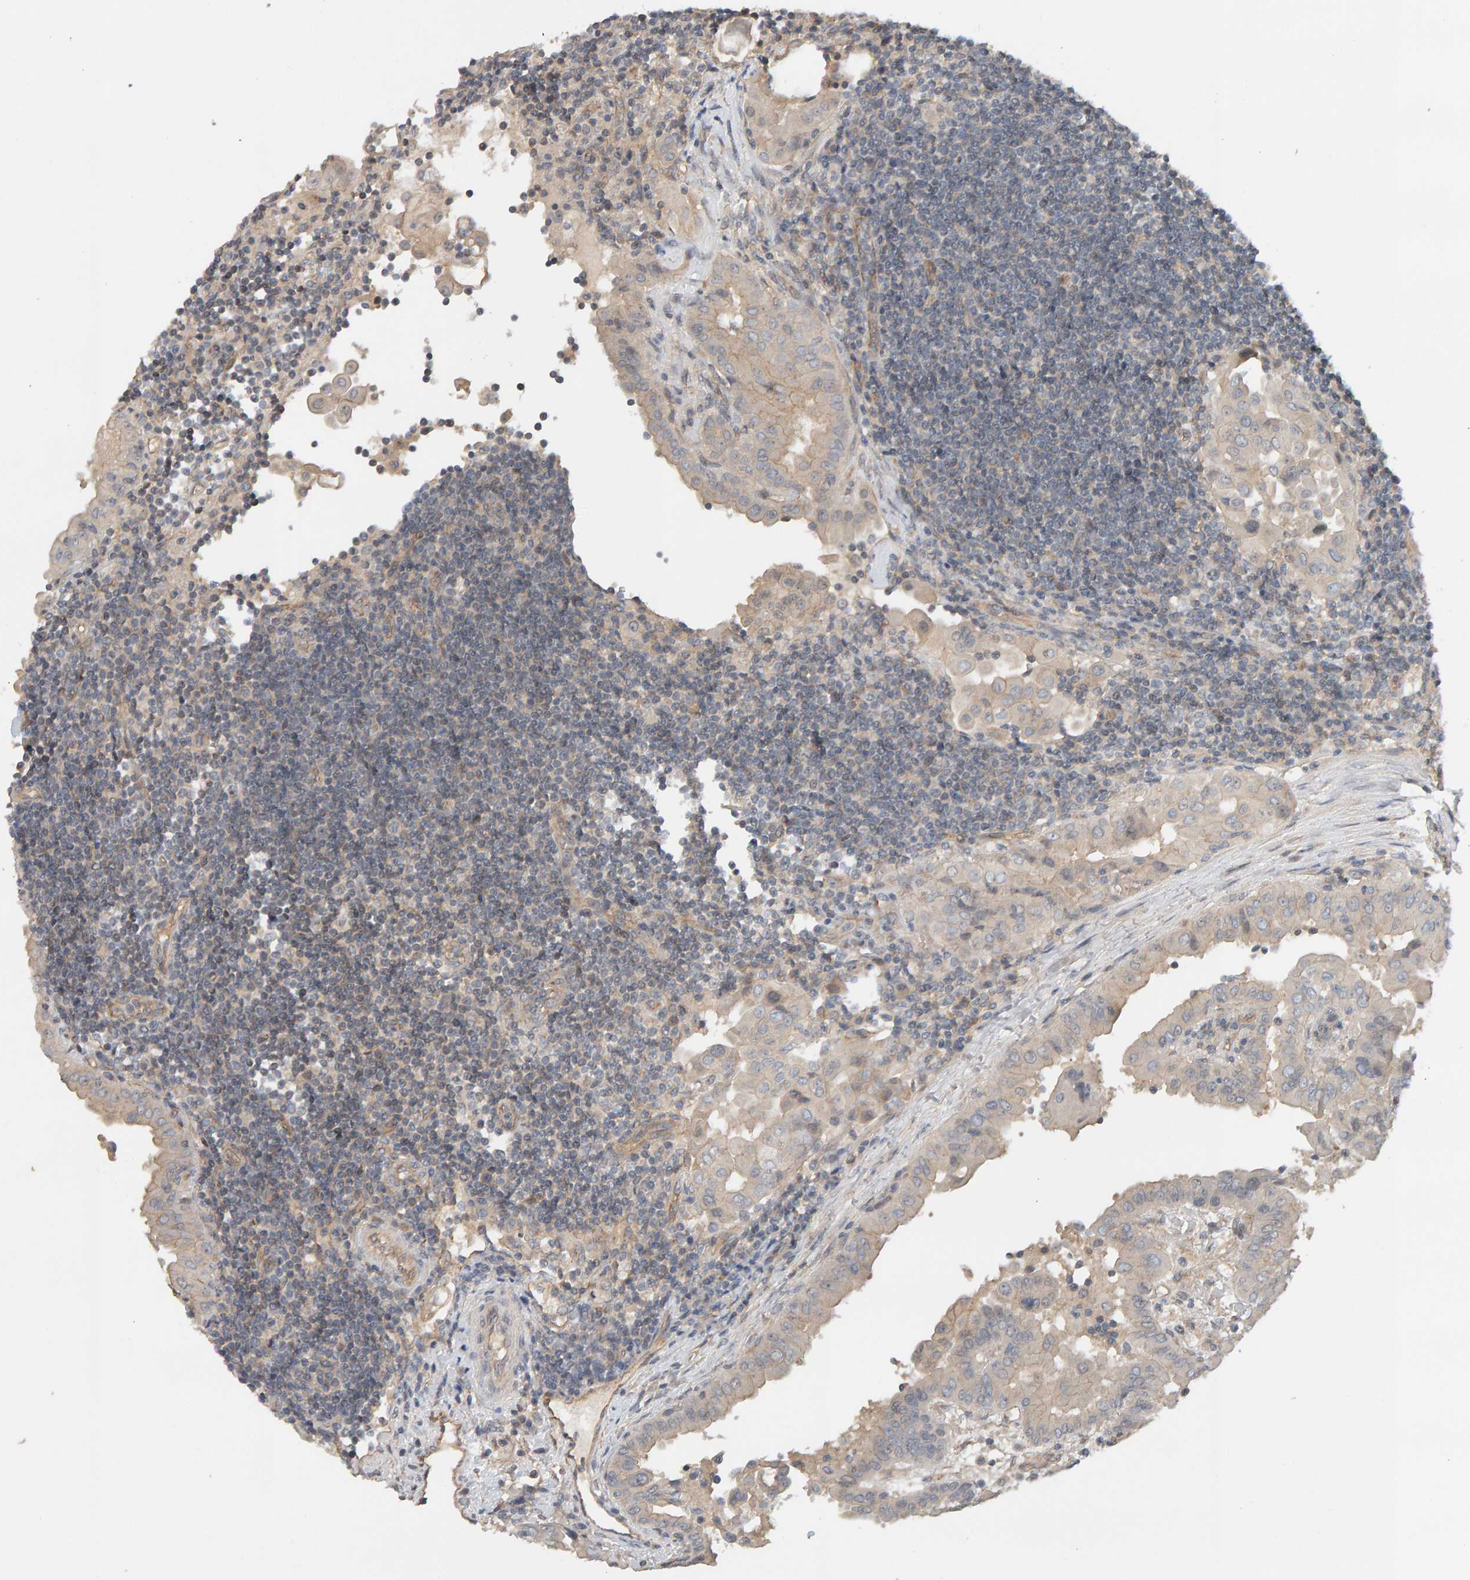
{"staining": {"intensity": "weak", "quantity": ">75%", "location": "cytoplasmic/membranous"}, "tissue": "thyroid cancer", "cell_type": "Tumor cells", "image_type": "cancer", "snomed": [{"axis": "morphology", "description": "Papillary adenocarcinoma, NOS"}, {"axis": "topography", "description": "Thyroid gland"}], "caption": "About >75% of tumor cells in human thyroid papillary adenocarcinoma reveal weak cytoplasmic/membranous protein expression as visualized by brown immunohistochemical staining.", "gene": "PPP1R16A", "patient": {"sex": "male", "age": 33}}